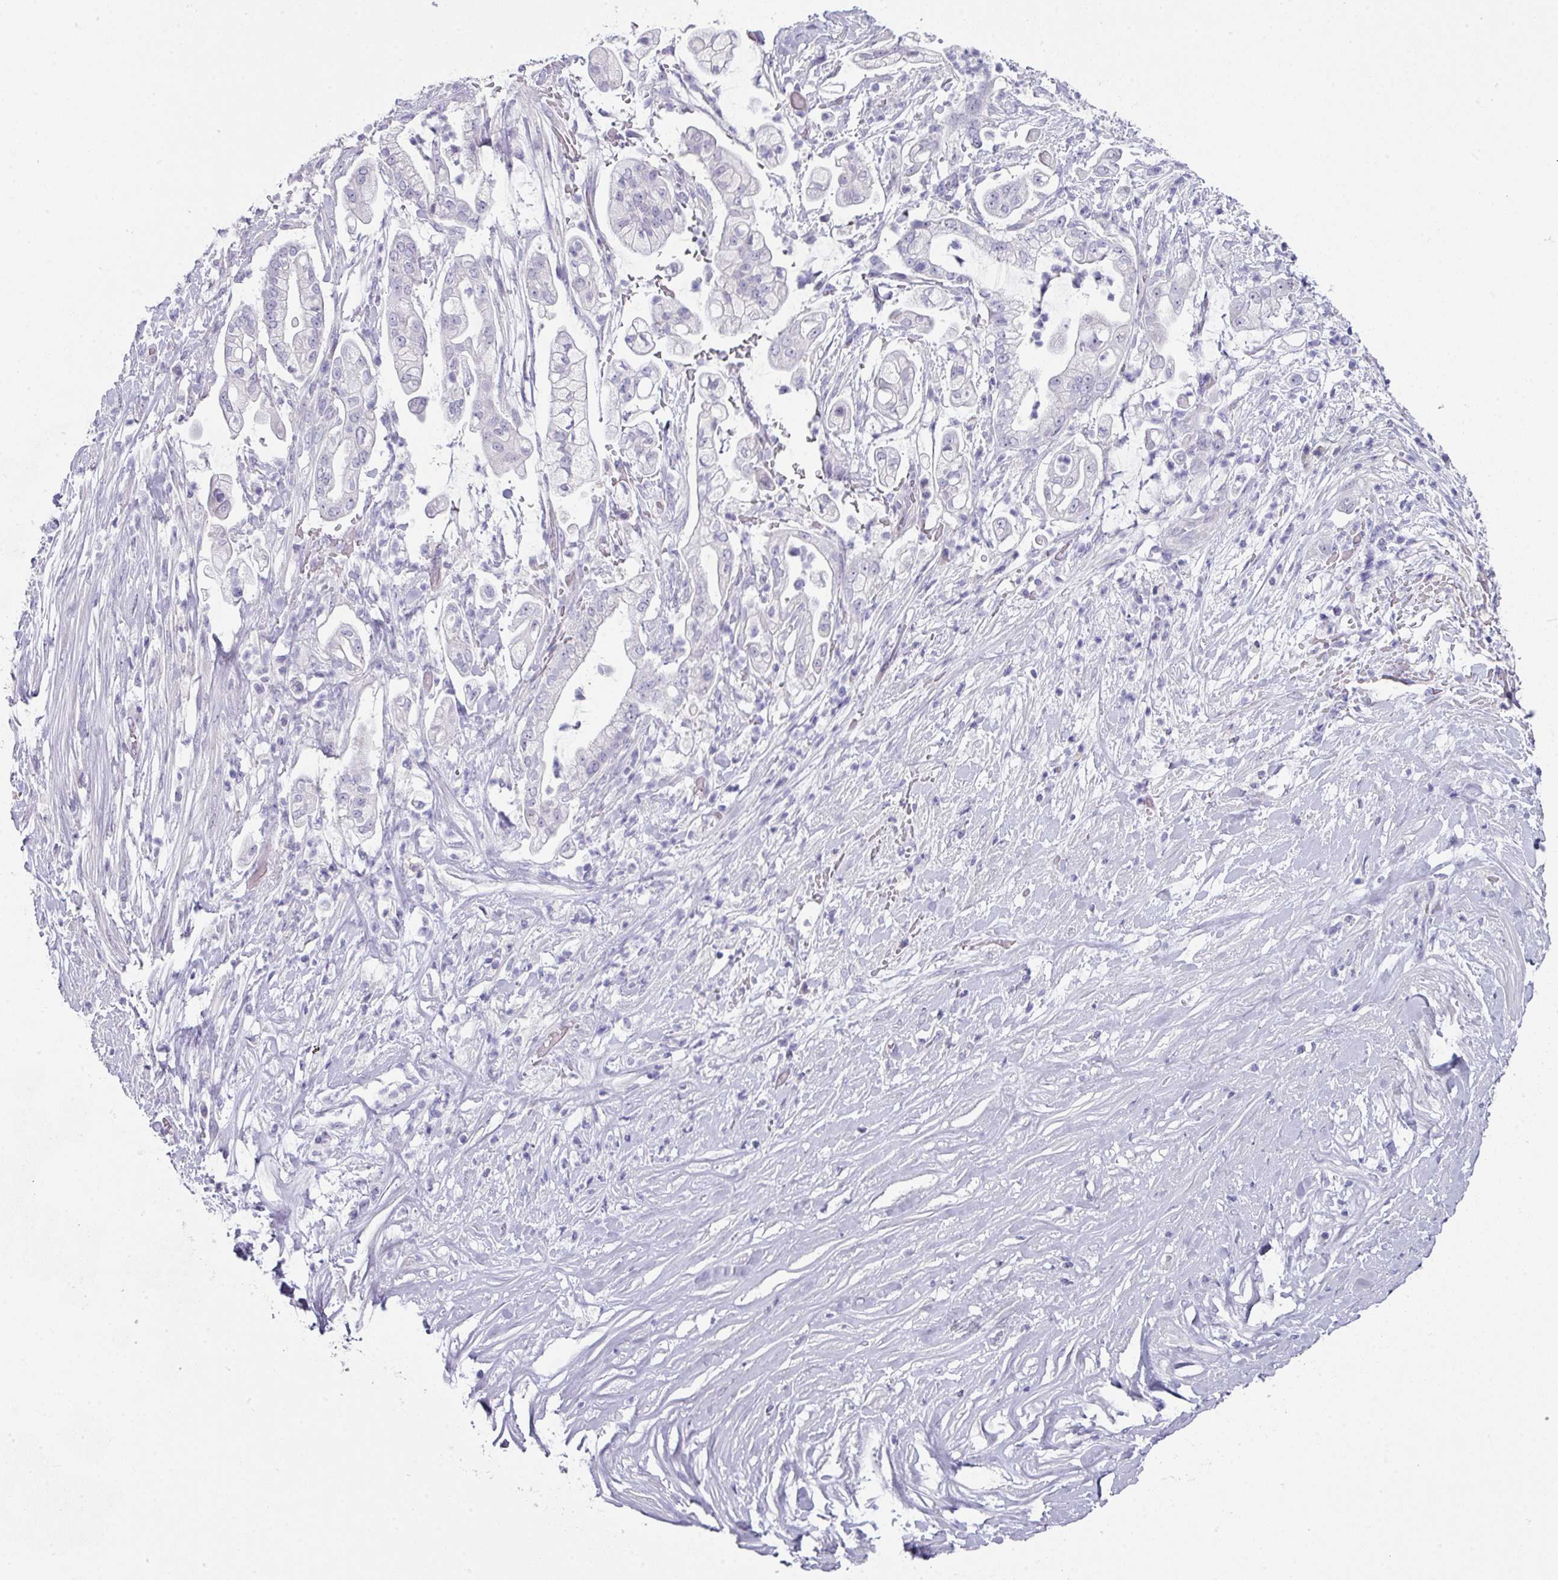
{"staining": {"intensity": "negative", "quantity": "none", "location": "none"}, "tissue": "pancreatic cancer", "cell_type": "Tumor cells", "image_type": "cancer", "snomed": [{"axis": "morphology", "description": "Adenocarcinoma, NOS"}, {"axis": "topography", "description": "Pancreas"}], "caption": "Immunohistochemistry (IHC) micrograph of neoplastic tissue: pancreatic cancer stained with DAB (3,3'-diaminobenzidine) exhibits no significant protein staining in tumor cells.", "gene": "DEFB115", "patient": {"sex": "female", "age": 69}}